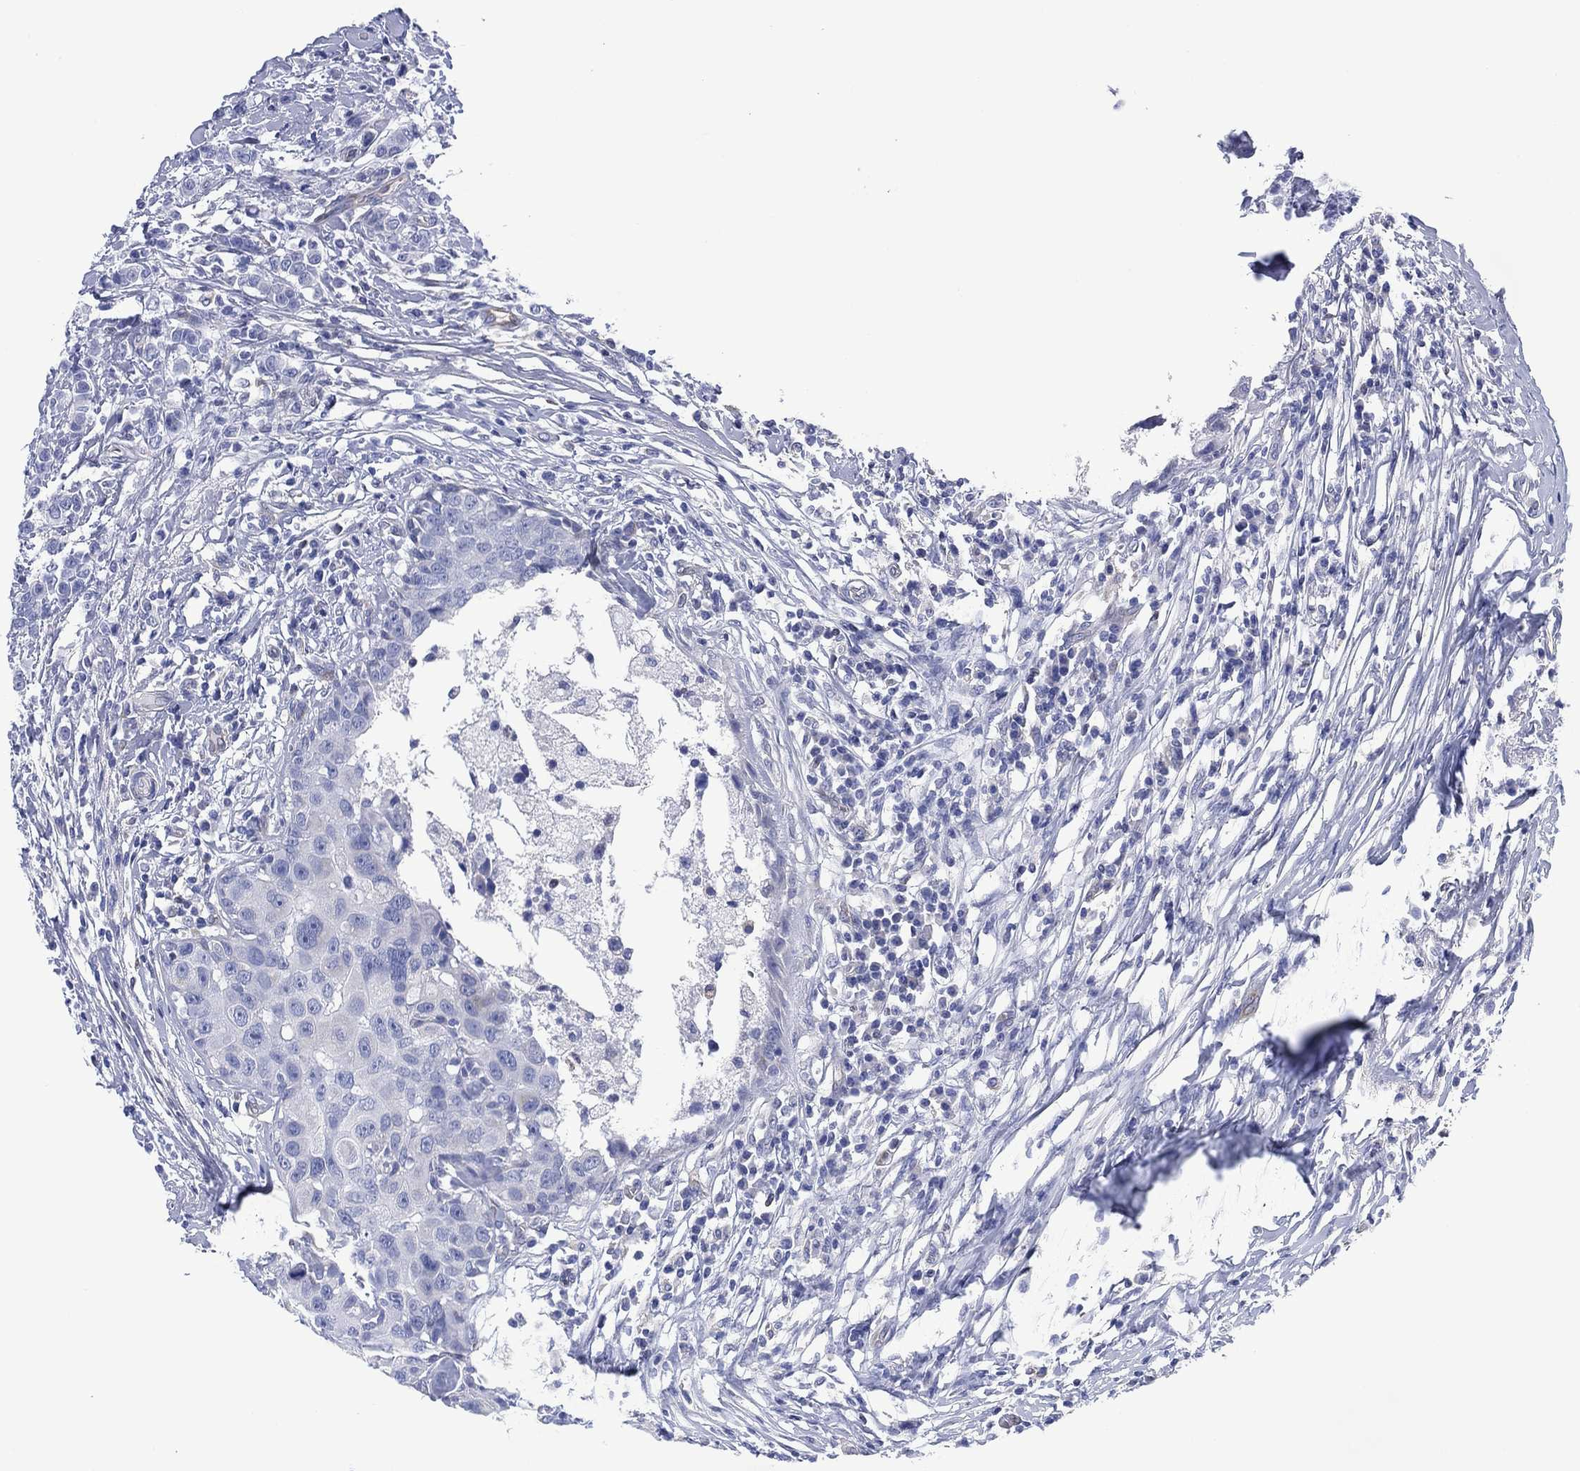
{"staining": {"intensity": "negative", "quantity": "none", "location": "none"}, "tissue": "breast cancer", "cell_type": "Tumor cells", "image_type": "cancer", "snomed": [{"axis": "morphology", "description": "Duct carcinoma"}, {"axis": "topography", "description": "Breast"}], "caption": "This image is of intraductal carcinoma (breast) stained with IHC to label a protein in brown with the nuclei are counter-stained blue. There is no positivity in tumor cells.", "gene": "DDI1", "patient": {"sex": "female", "age": 27}}